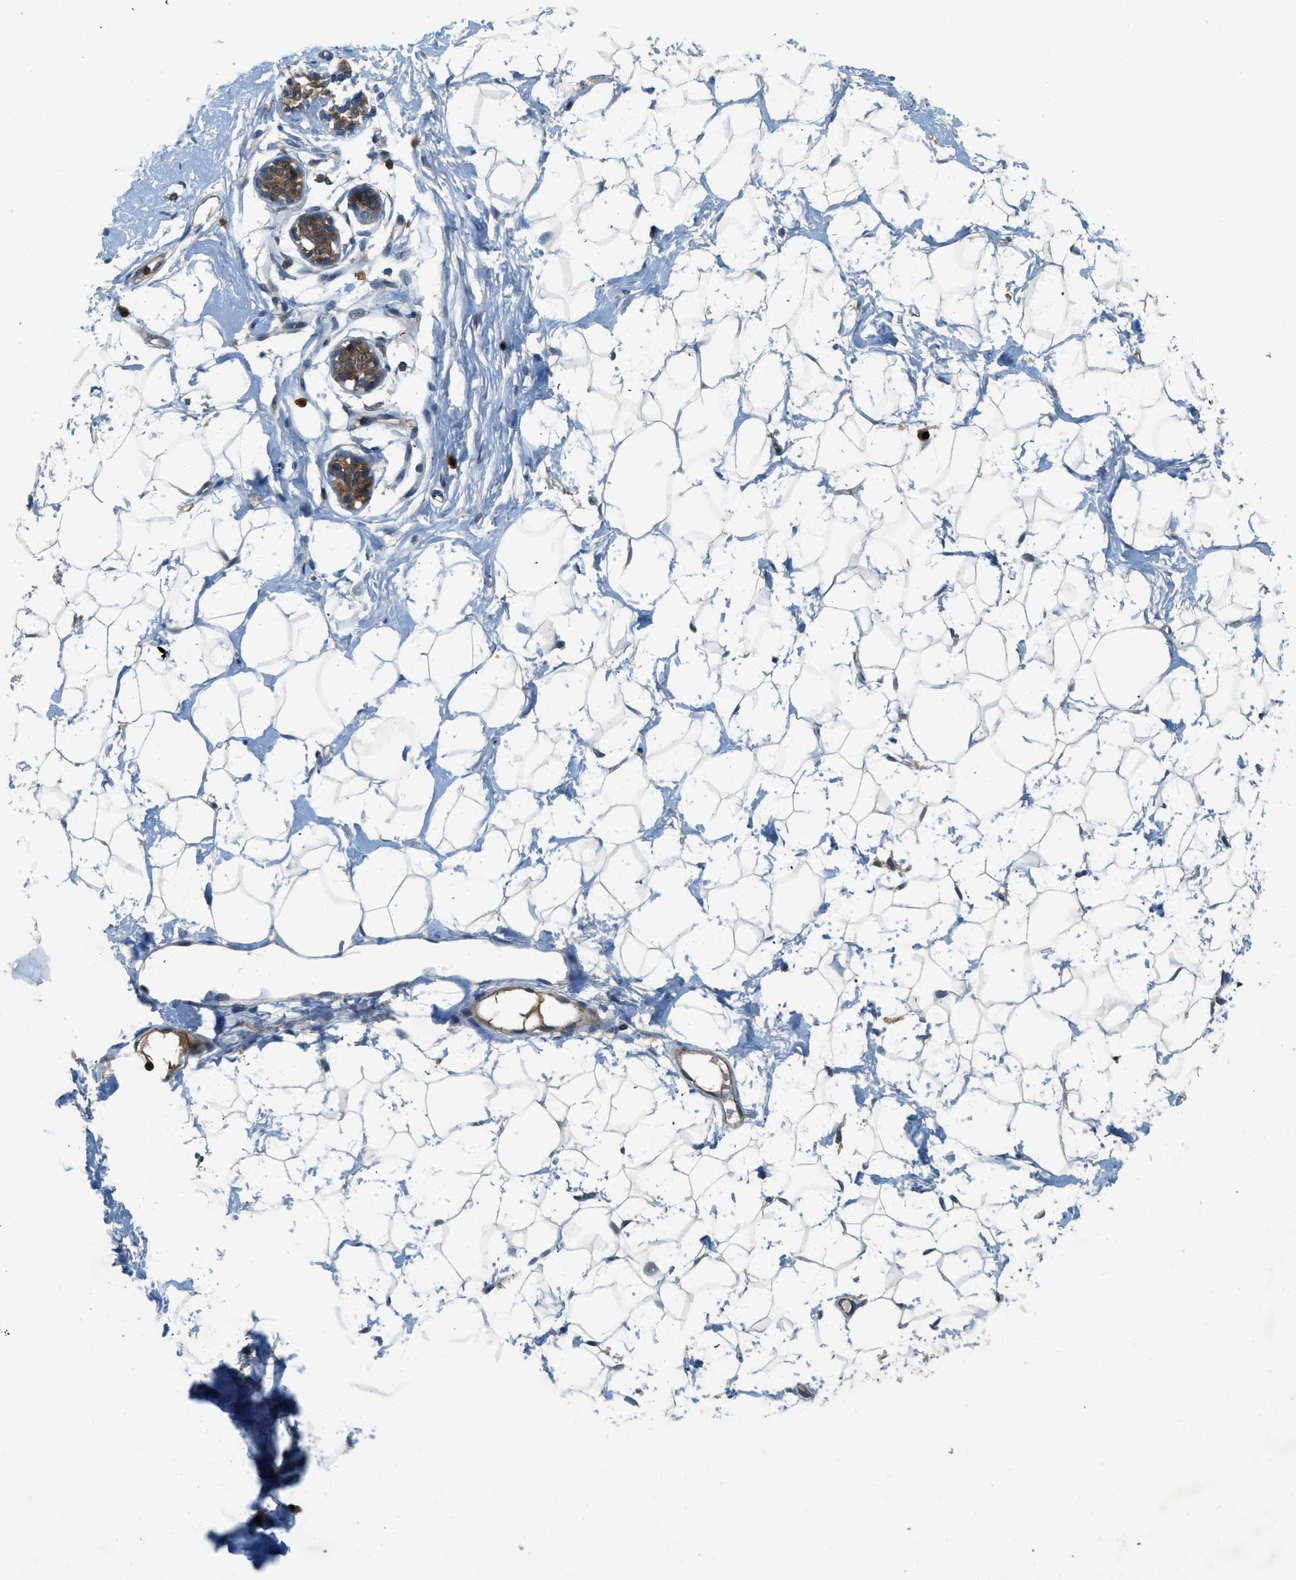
{"staining": {"intensity": "weak", "quantity": "<25%", "location": "cytoplasmic/membranous"}, "tissue": "breast", "cell_type": "Adipocytes", "image_type": "normal", "snomed": [{"axis": "morphology", "description": "Normal tissue, NOS"}, {"axis": "topography", "description": "Breast"}], "caption": "The histopathology image displays no staining of adipocytes in benign breast. (Immunohistochemistry (ihc), brightfield microscopy, high magnification).", "gene": "GMPPB", "patient": {"sex": "female", "age": 23}}